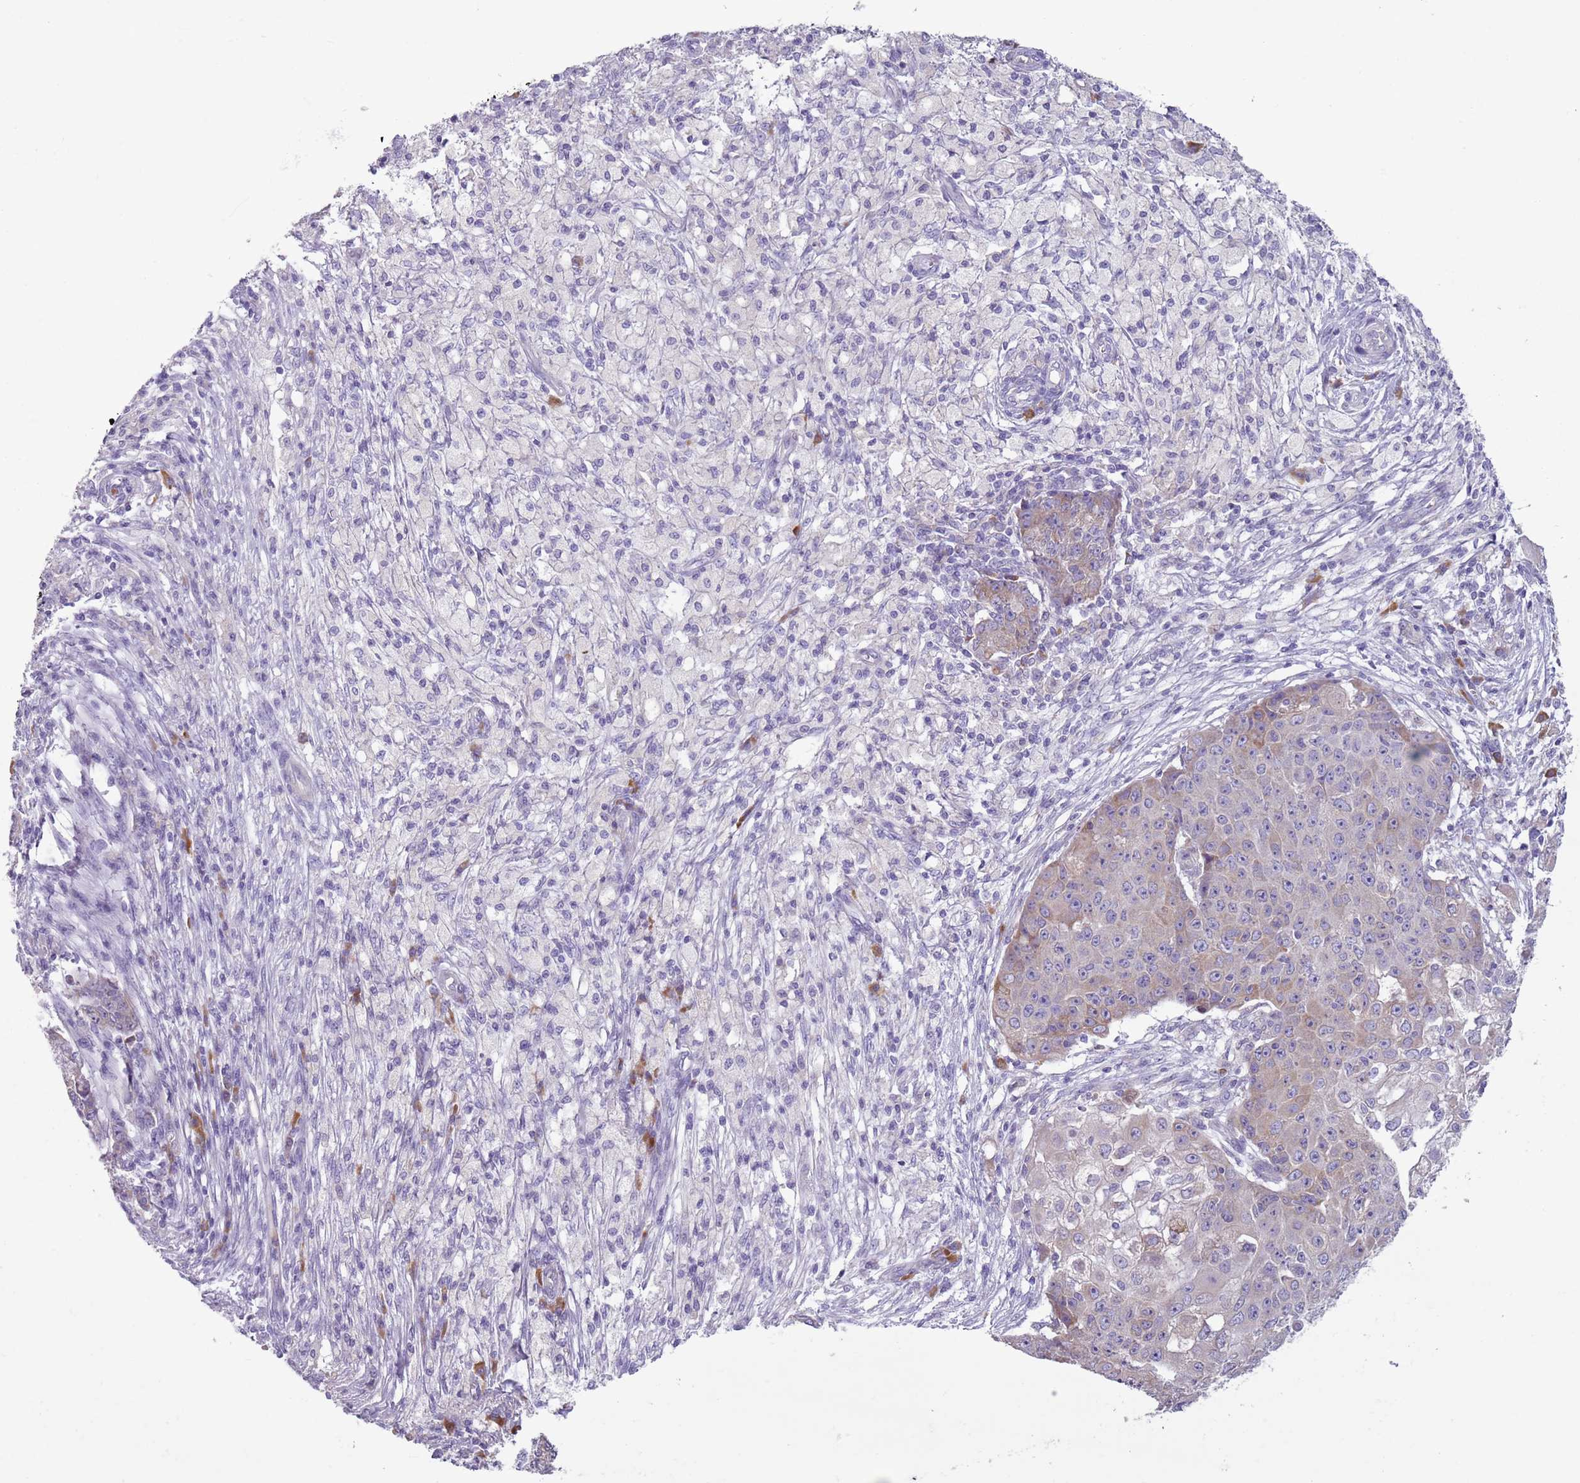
{"staining": {"intensity": "weak", "quantity": "25%-75%", "location": "cytoplasmic/membranous"}, "tissue": "ovarian cancer", "cell_type": "Tumor cells", "image_type": "cancer", "snomed": [{"axis": "morphology", "description": "Carcinoma, endometroid"}, {"axis": "topography", "description": "Ovary"}], "caption": "A micrograph of human ovarian cancer (endometroid carcinoma) stained for a protein shows weak cytoplasmic/membranous brown staining in tumor cells. Nuclei are stained in blue.", "gene": "HYOU1", "patient": {"sex": "female", "age": 42}}